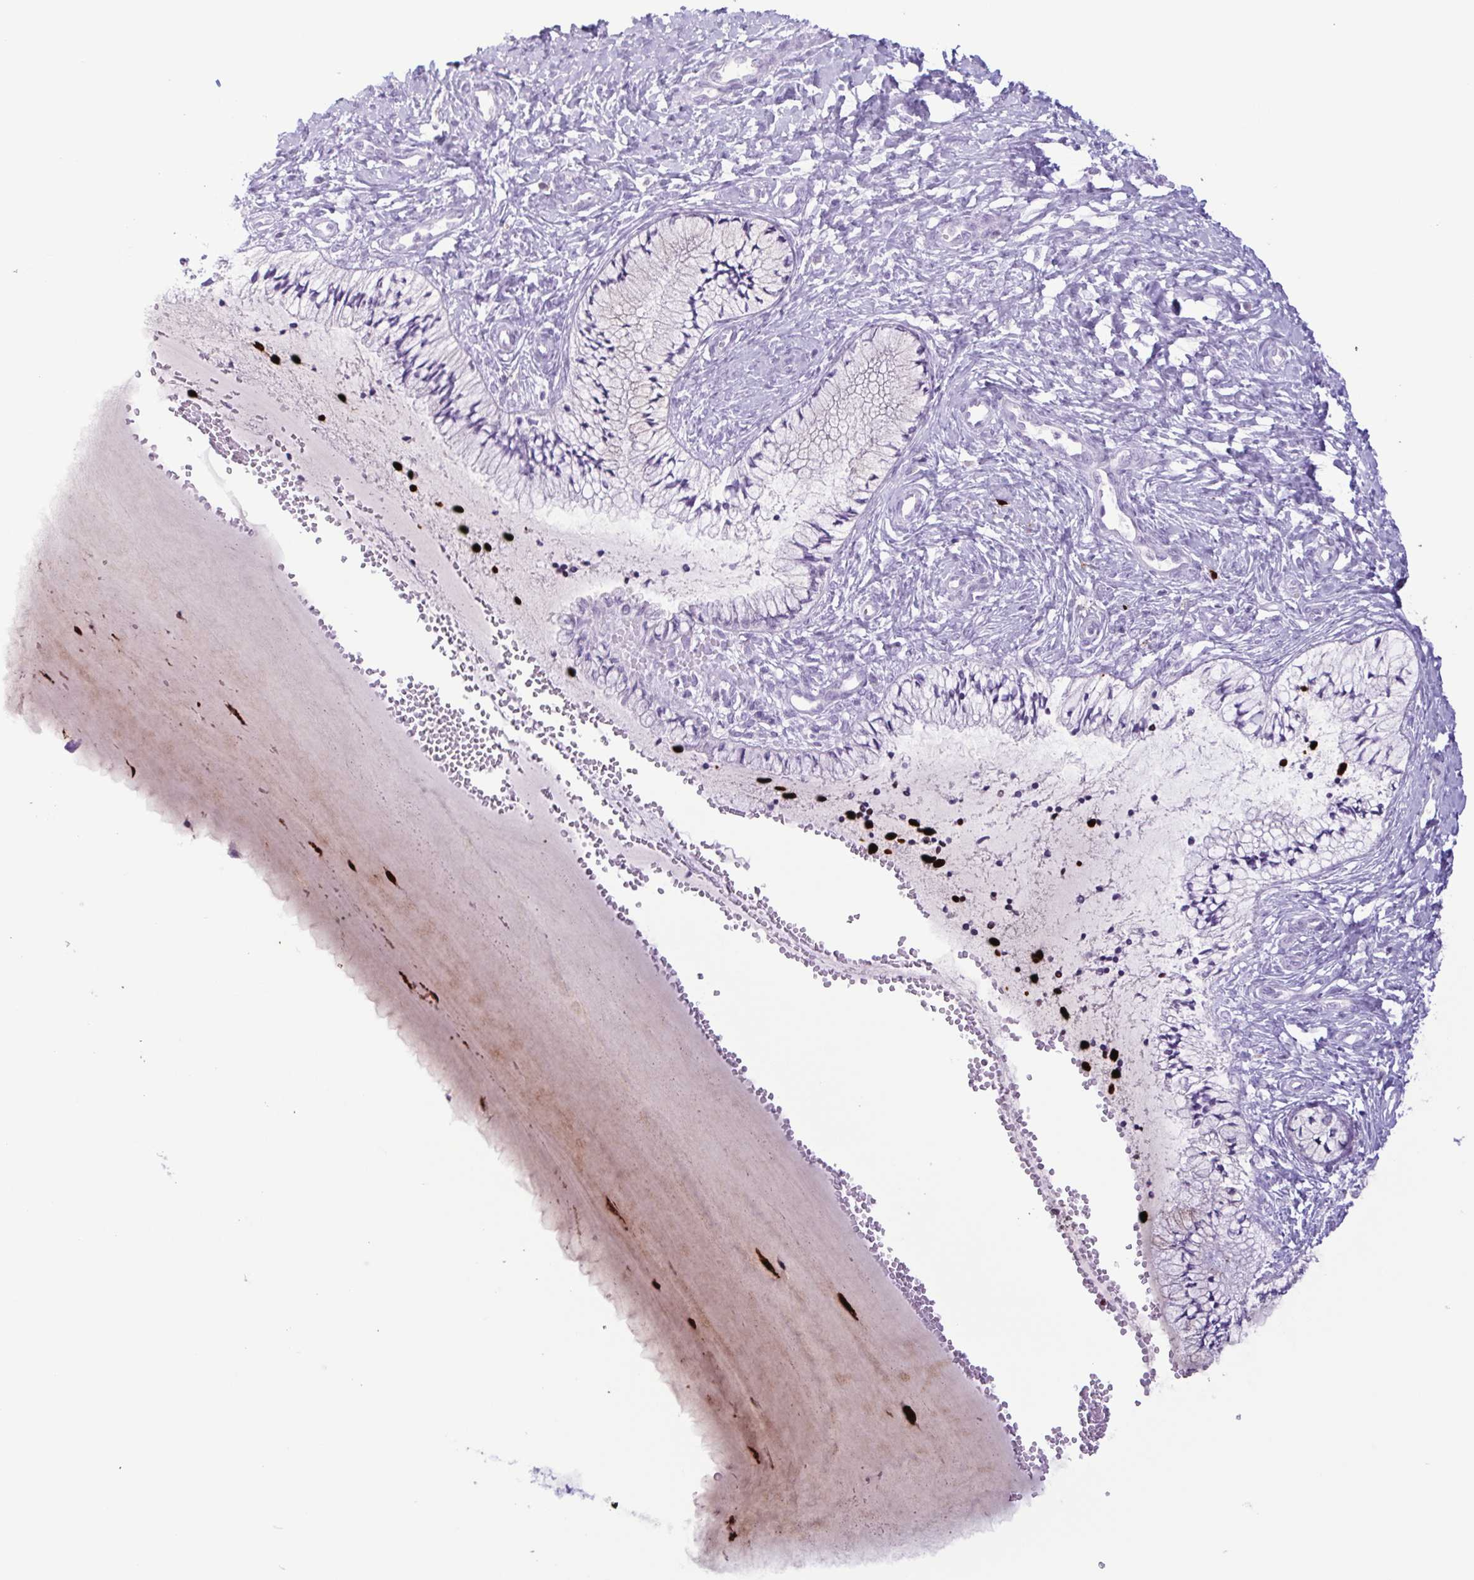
{"staining": {"intensity": "negative", "quantity": "none", "location": "none"}, "tissue": "cervix", "cell_type": "Glandular cells", "image_type": "normal", "snomed": [{"axis": "morphology", "description": "Normal tissue, NOS"}, {"axis": "topography", "description": "Cervix"}], "caption": "DAB (3,3'-diaminobenzidine) immunohistochemical staining of normal cervix shows no significant positivity in glandular cells. (DAB immunohistochemistry with hematoxylin counter stain).", "gene": "LTF", "patient": {"sex": "female", "age": 37}}